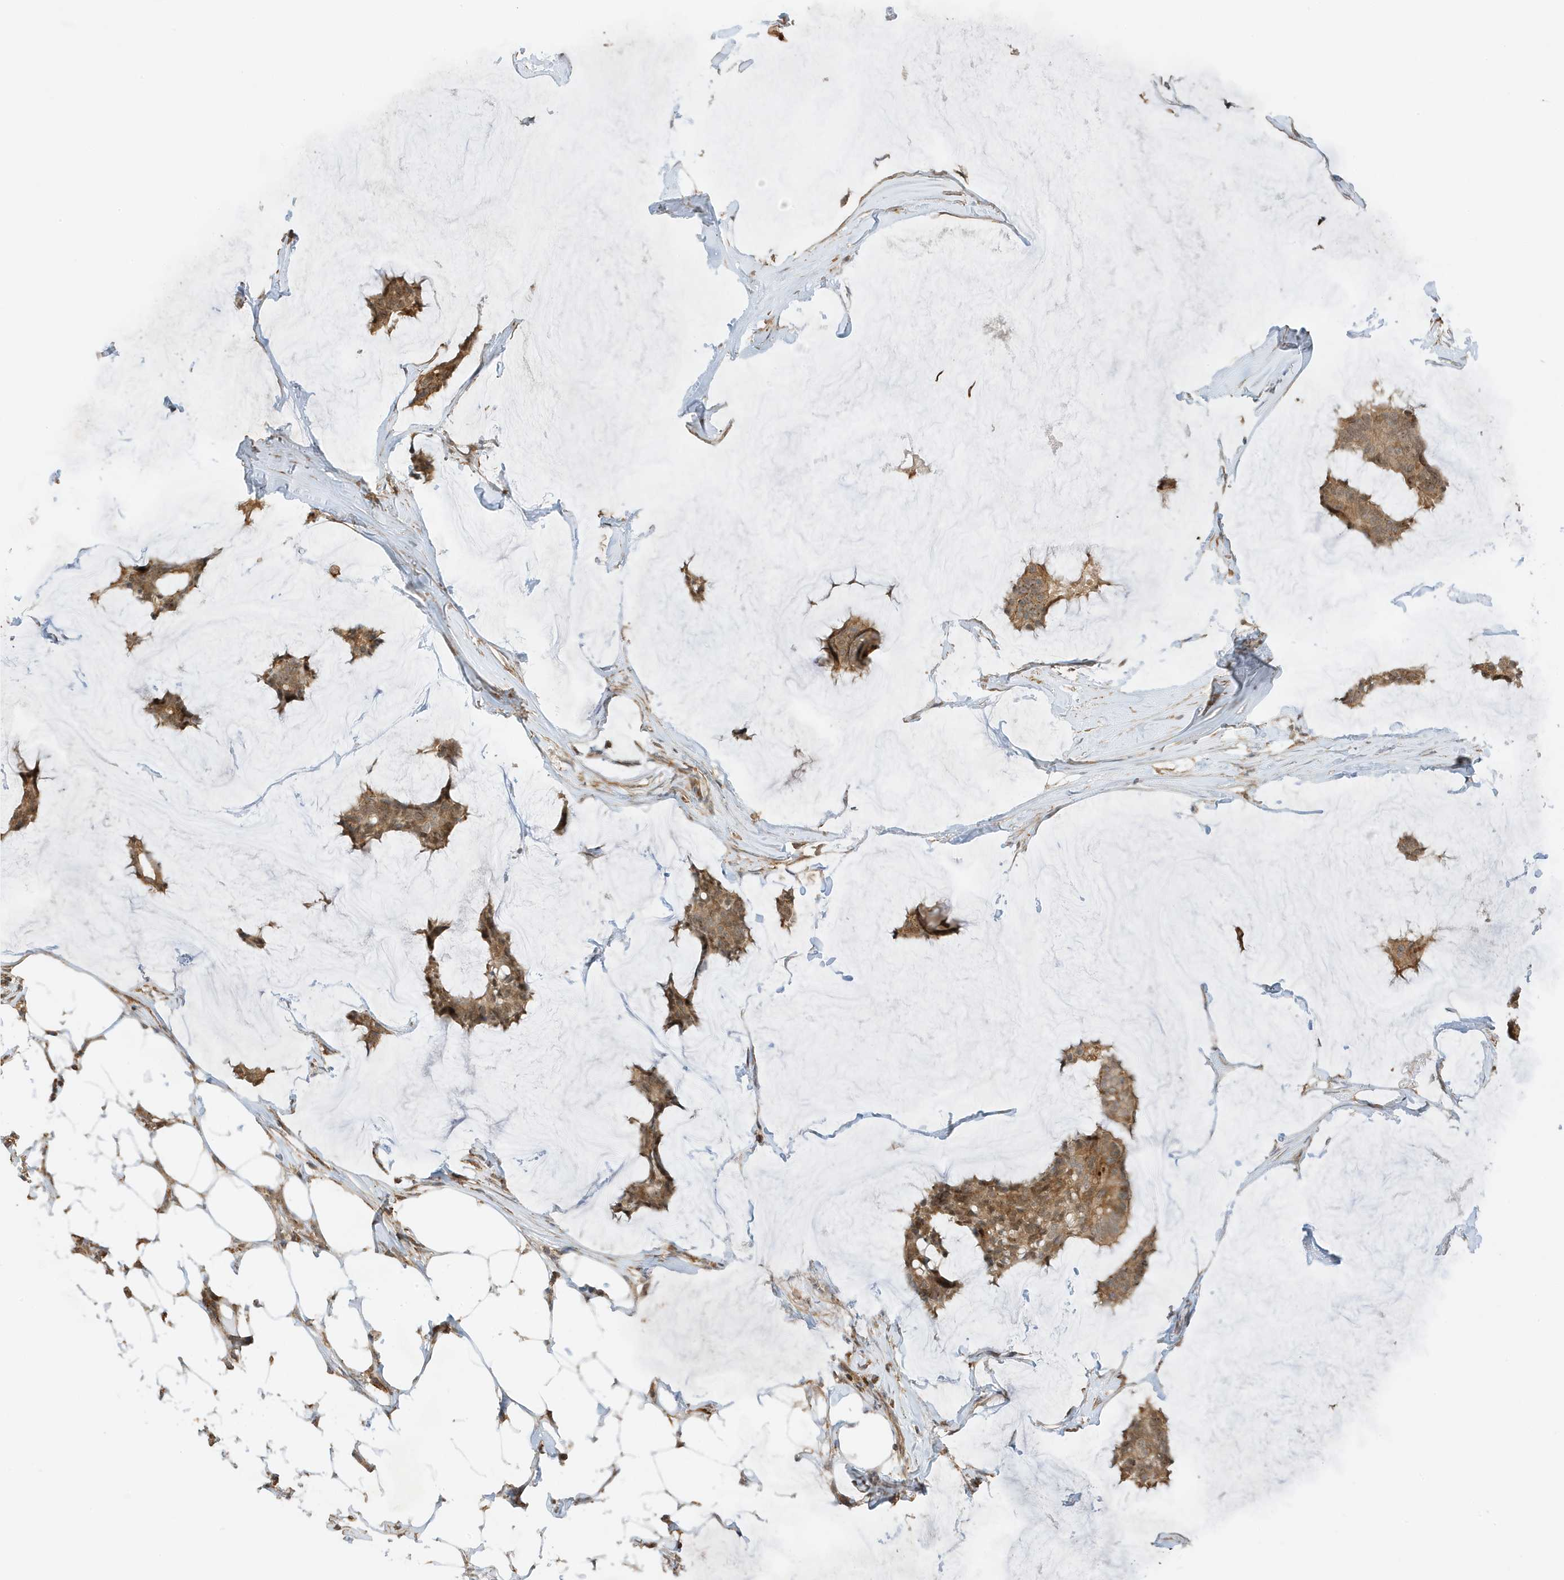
{"staining": {"intensity": "moderate", "quantity": ">75%", "location": "cytoplasmic/membranous"}, "tissue": "breast cancer", "cell_type": "Tumor cells", "image_type": "cancer", "snomed": [{"axis": "morphology", "description": "Duct carcinoma"}, {"axis": "topography", "description": "Breast"}], "caption": "Infiltrating ductal carcinoma (breast) was stained to show a protein in brown. There is medium levels of moderate cytoplasmic/membranous expression in approximately >75% of tumor cells. The staining was performed using DAB (3,3'-diaminobenzidine) to visualize the protein expression in brown, while the nuclei were stained in blue with hematoxylin (Magnification: 20x).", "gene": "TATDN3", "patient": {"sex": "female", "age": 93}}